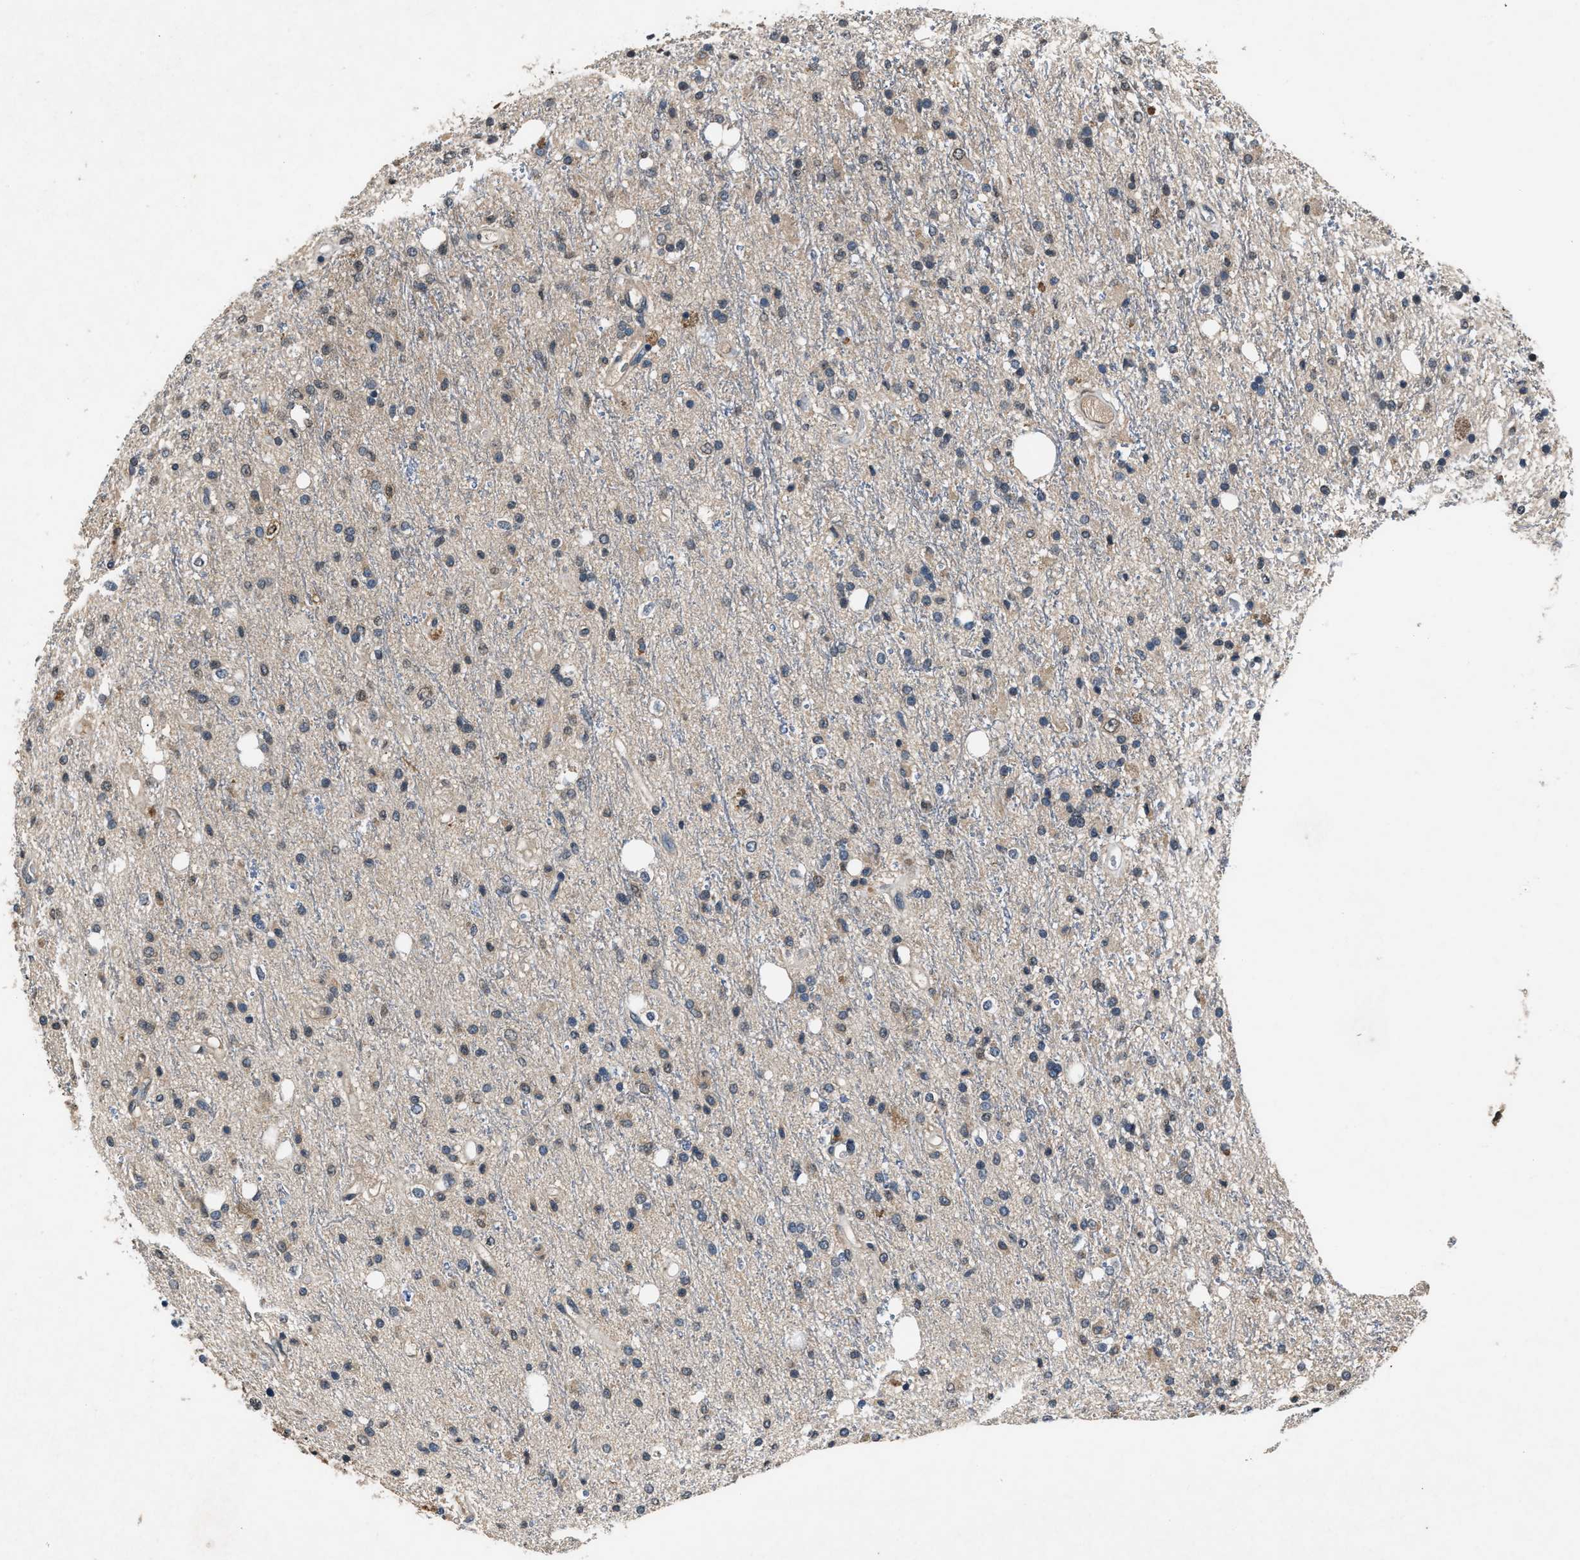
{"staining": {"intensity": "weak", "quantity": "<25%", "location": "nuclear"}, "tissue": "glioma", "cell_type": "Tumor cells", "image_type": "cancer", "snomed": [{"axis": "morphology", "description": "Glioma, malignant, High grade"}, {"axis": "topography", "description": "Brain"}], "caption": "A micrograph of glioma stained for a protein displays no brown staining in tumor cells.", "gene": "TP53I3", "patient": {"sex": "male", "age": 47}}